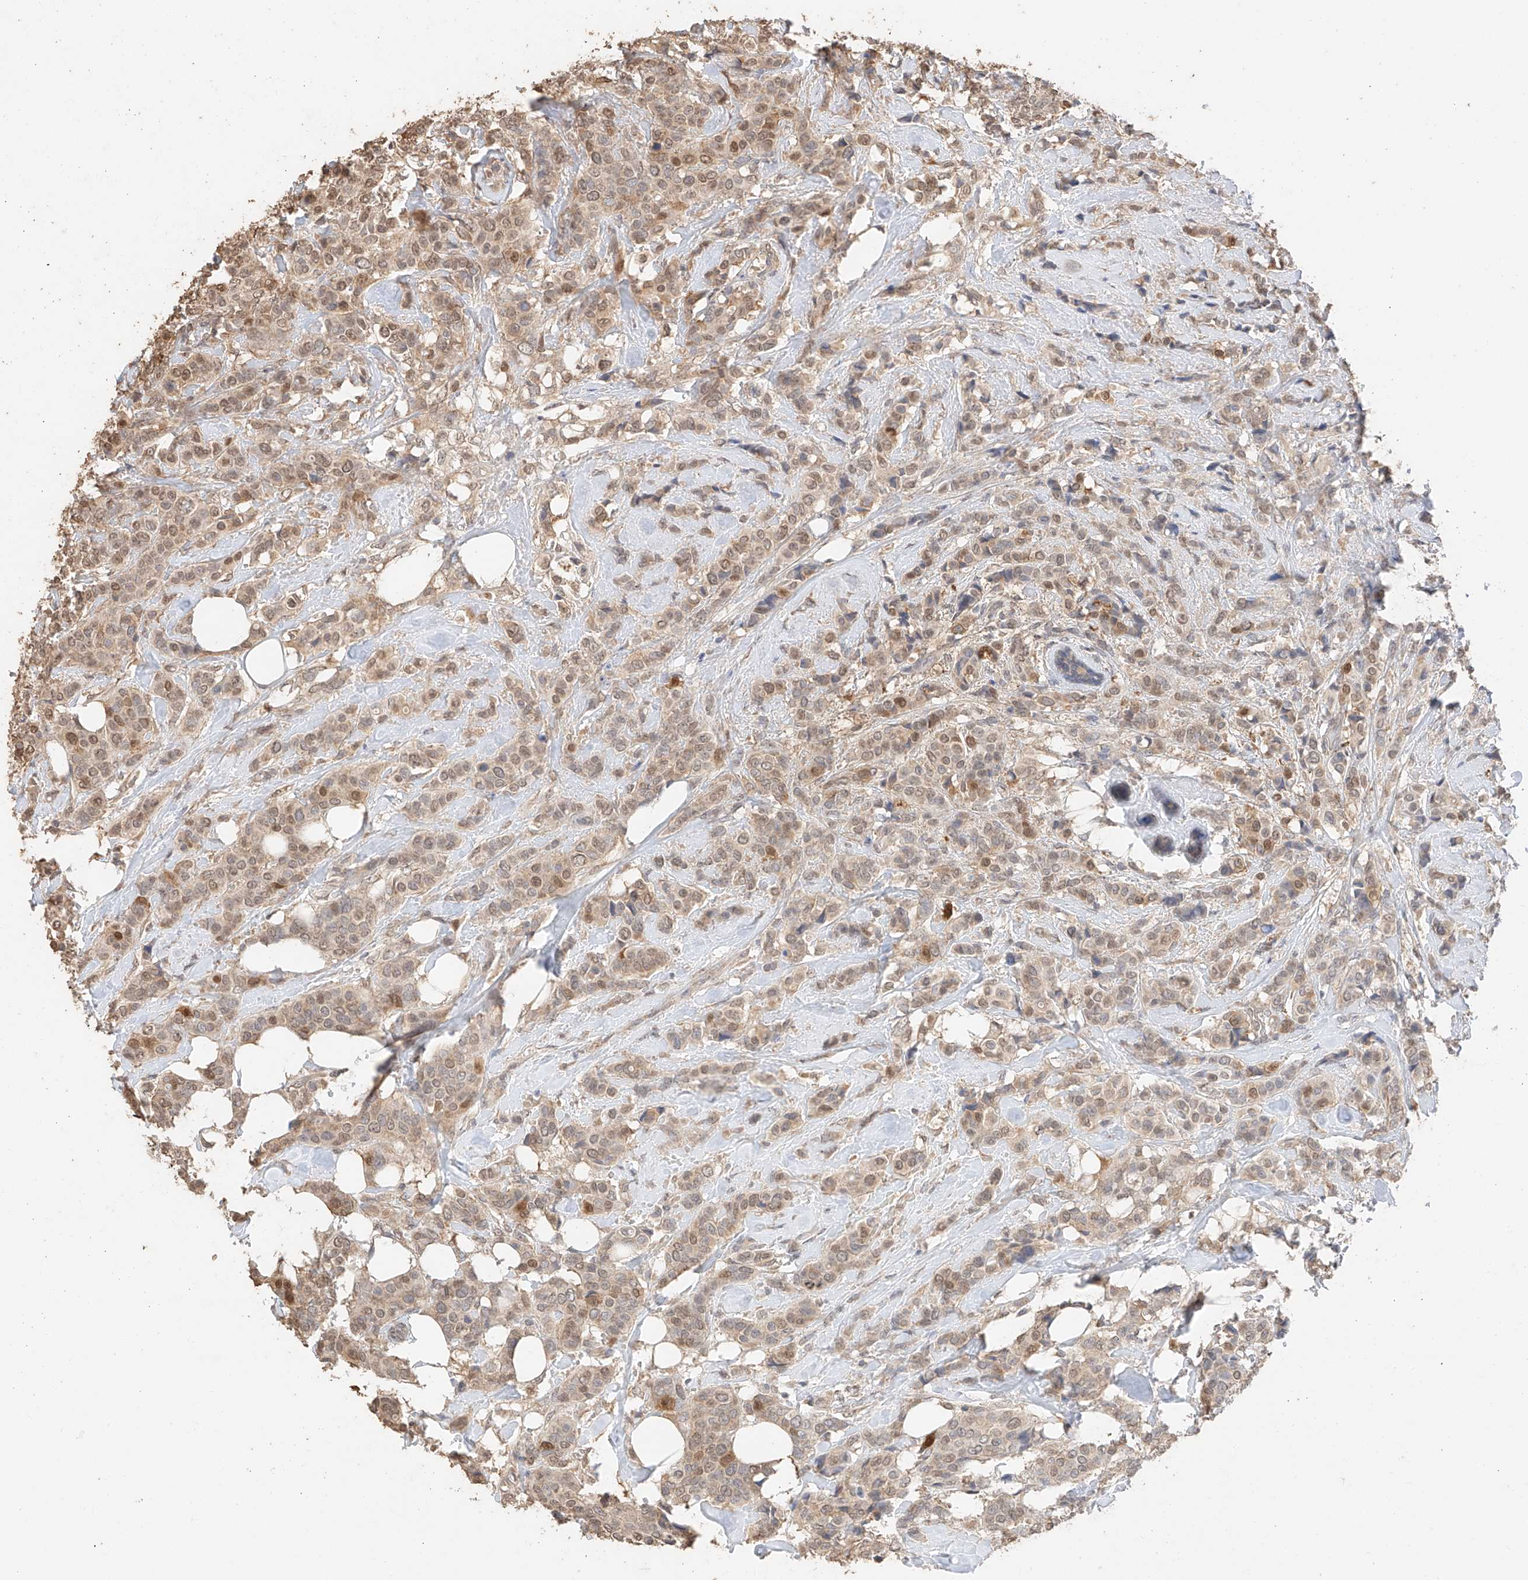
{"staining": {"intensity": "moderate", "quantity": ">75%", "location": "cytoplasmic/membranous,nuclear"}, "tissue": "breast cancer", "cell_type": "Tumor cells", "image_type": "cancer", "snomed": [{"axis": "morphology", "description": "Lobular carcinoma"}, {"axis": "topography", "description": "Breast"}], "caption": "A histopathology image of human lobular carcinoma (breast) stained for a protein displays moderate cytoplasmic/membranous and nuclear brown staining in tumor cells. (Brightfield microscopy of DAB IHC at high magnification).", "gene": "IL22RA2", "patient": {"sex": "female", "age": 51}}